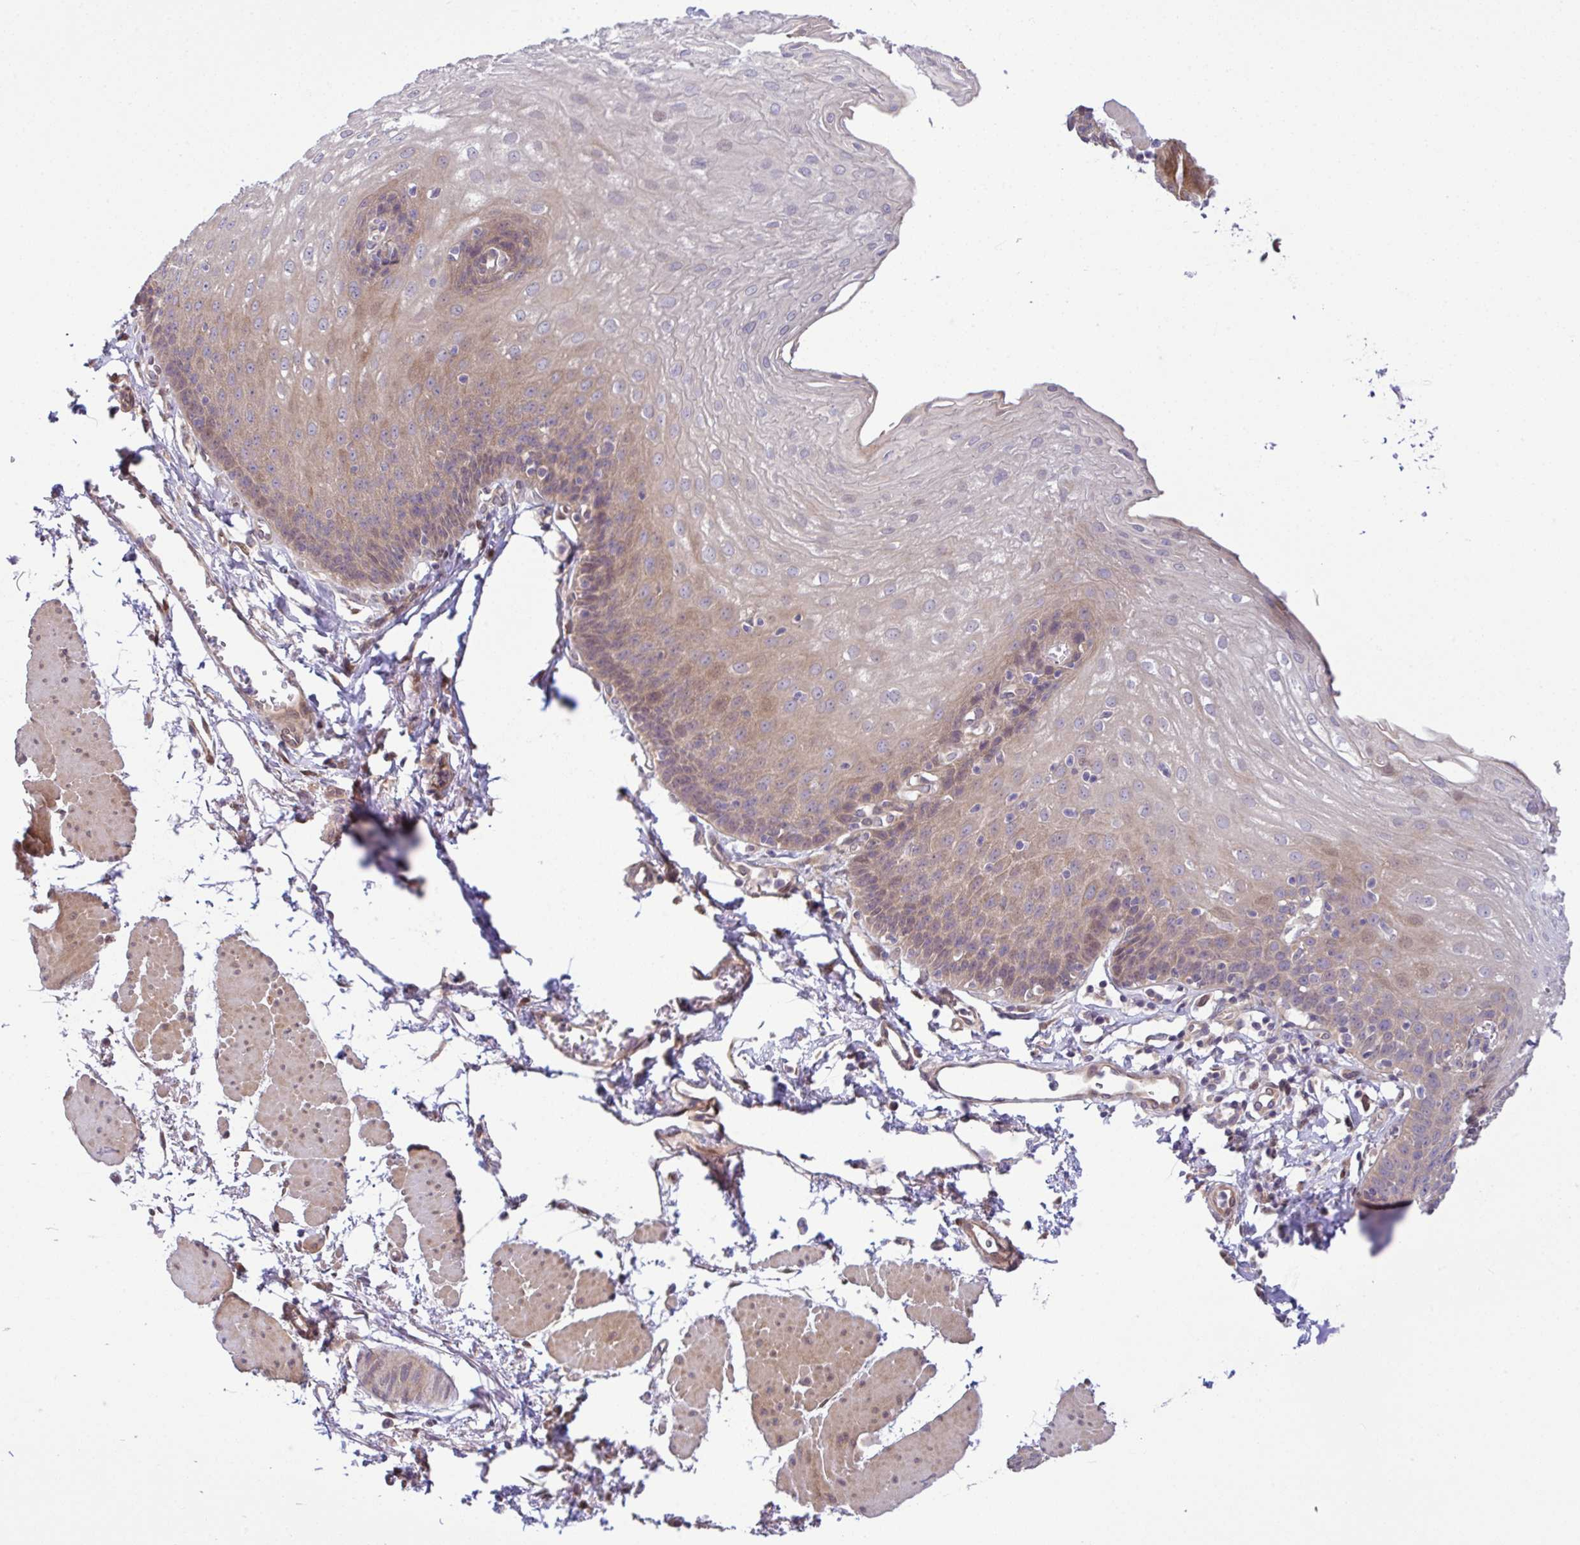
{"staining": {"intensity": "weak", "quantity": "25%-75%", "location": "cytoplasmic/membranous"}, "tissue": "esophagus", "cell_type": "Squamous epithelial cells", "image_type": "normal", "snomed": [{"axis": "morphology", "description": "Normal tissue, NOS"}, {"axis": "topography", "description": "Esophagus"}], "caption": "Squamous epithelial cells show weak cytoplasmic/membranous staining in about 25%-75% of cells in normal esophagus.", "gene": "UBE4A", "patient": {"sex": "female", "age": 81}}